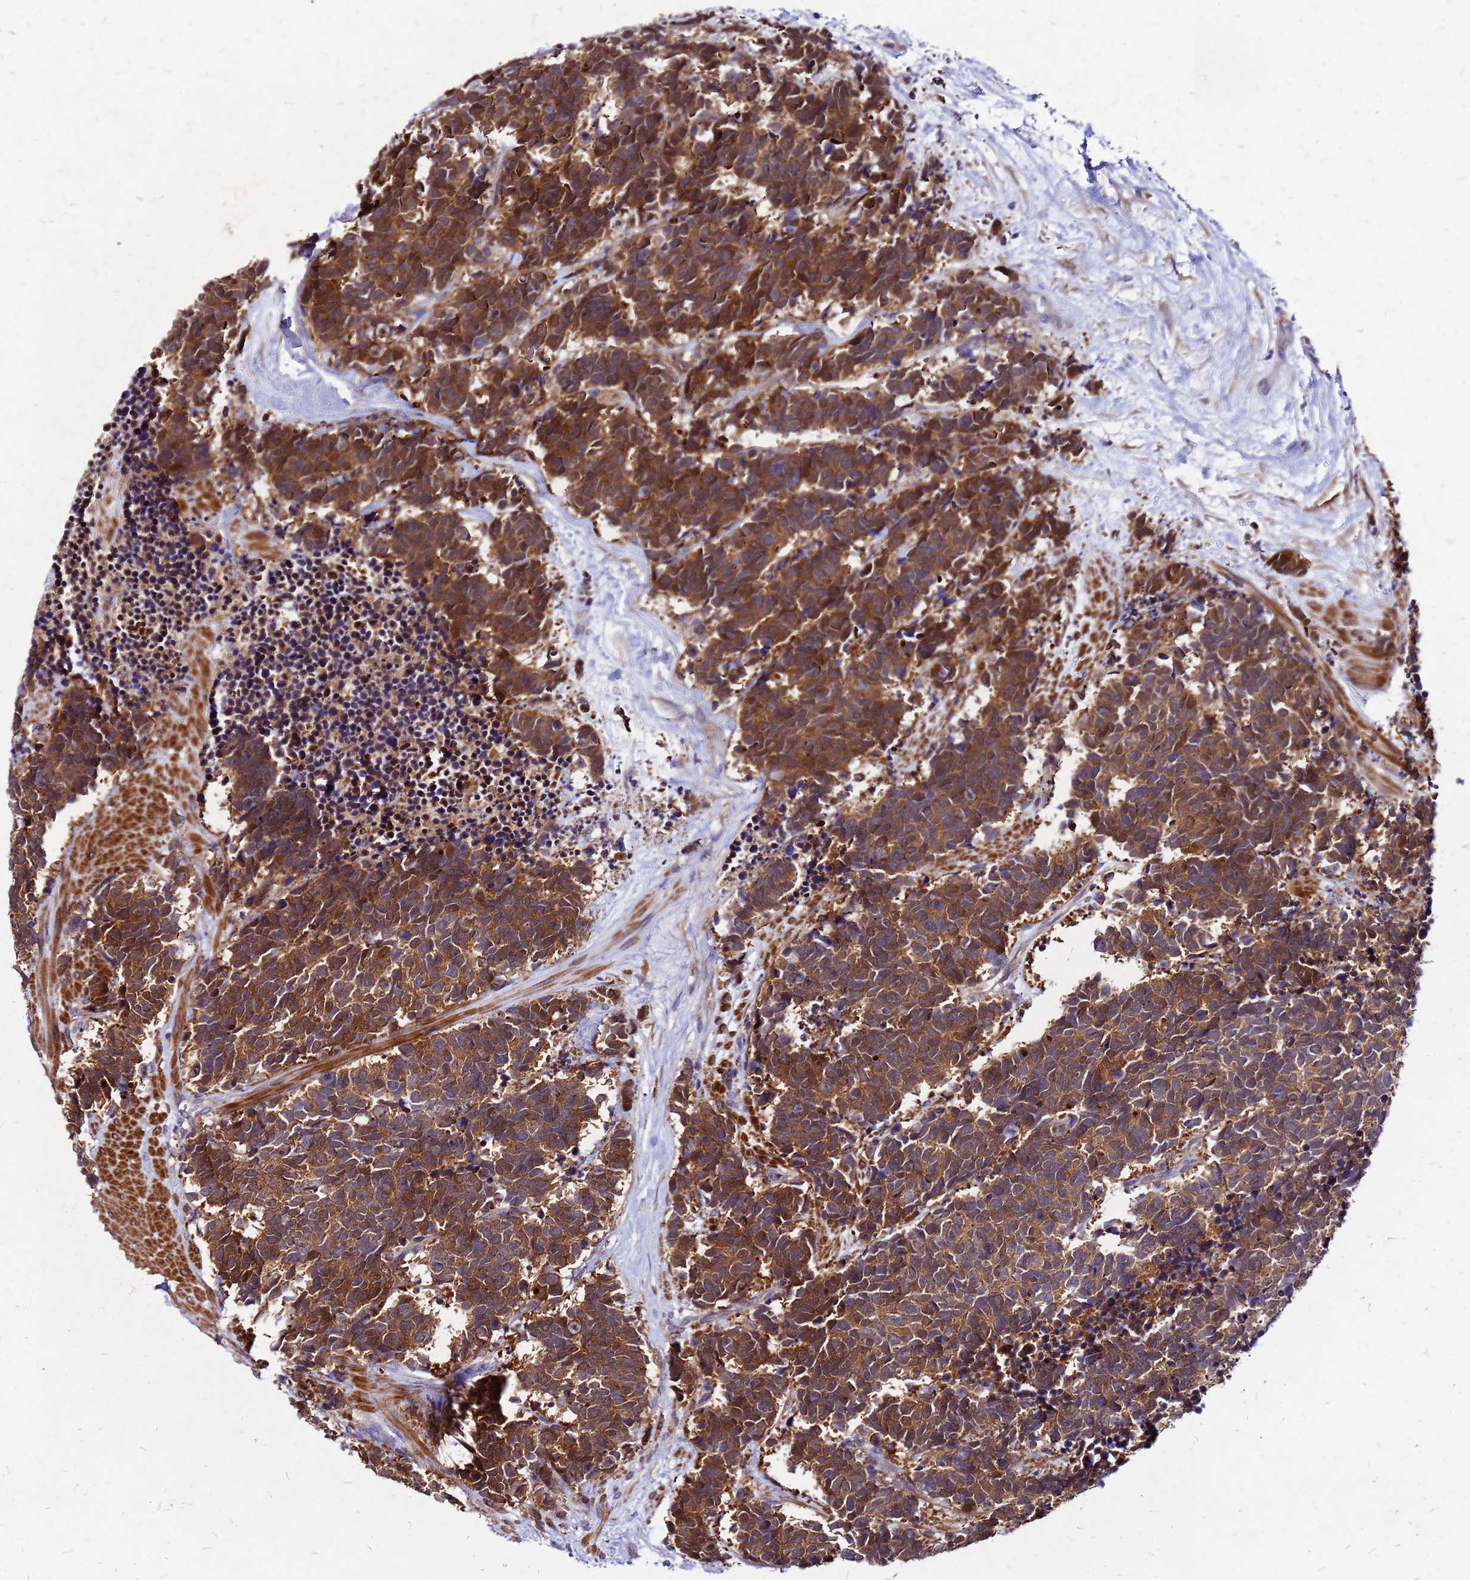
{"staining": {"intensity": "strong", "quantity": ">75%", "location": "cytoplasmic/membranous"}, "tissue": "carcinoid", "cell_type": "Tumor cells", "image_type": "cancer", "snomed": [{"axis": "morphology", "description": "Carcinoma, NOS"}, {"axis": "morphology", "description": "Carcinoid, malignant, NOS"}, {"axis": "topography", "description": "Prostate"}], "caption": "Human carcinoid stained for a protein (brown) reveals strong cytoplasmic/membranous positive positivity in about >75% of tumor cells.", "gene": "DUSP23", "patient": {"sex": "male", "age": 57}}